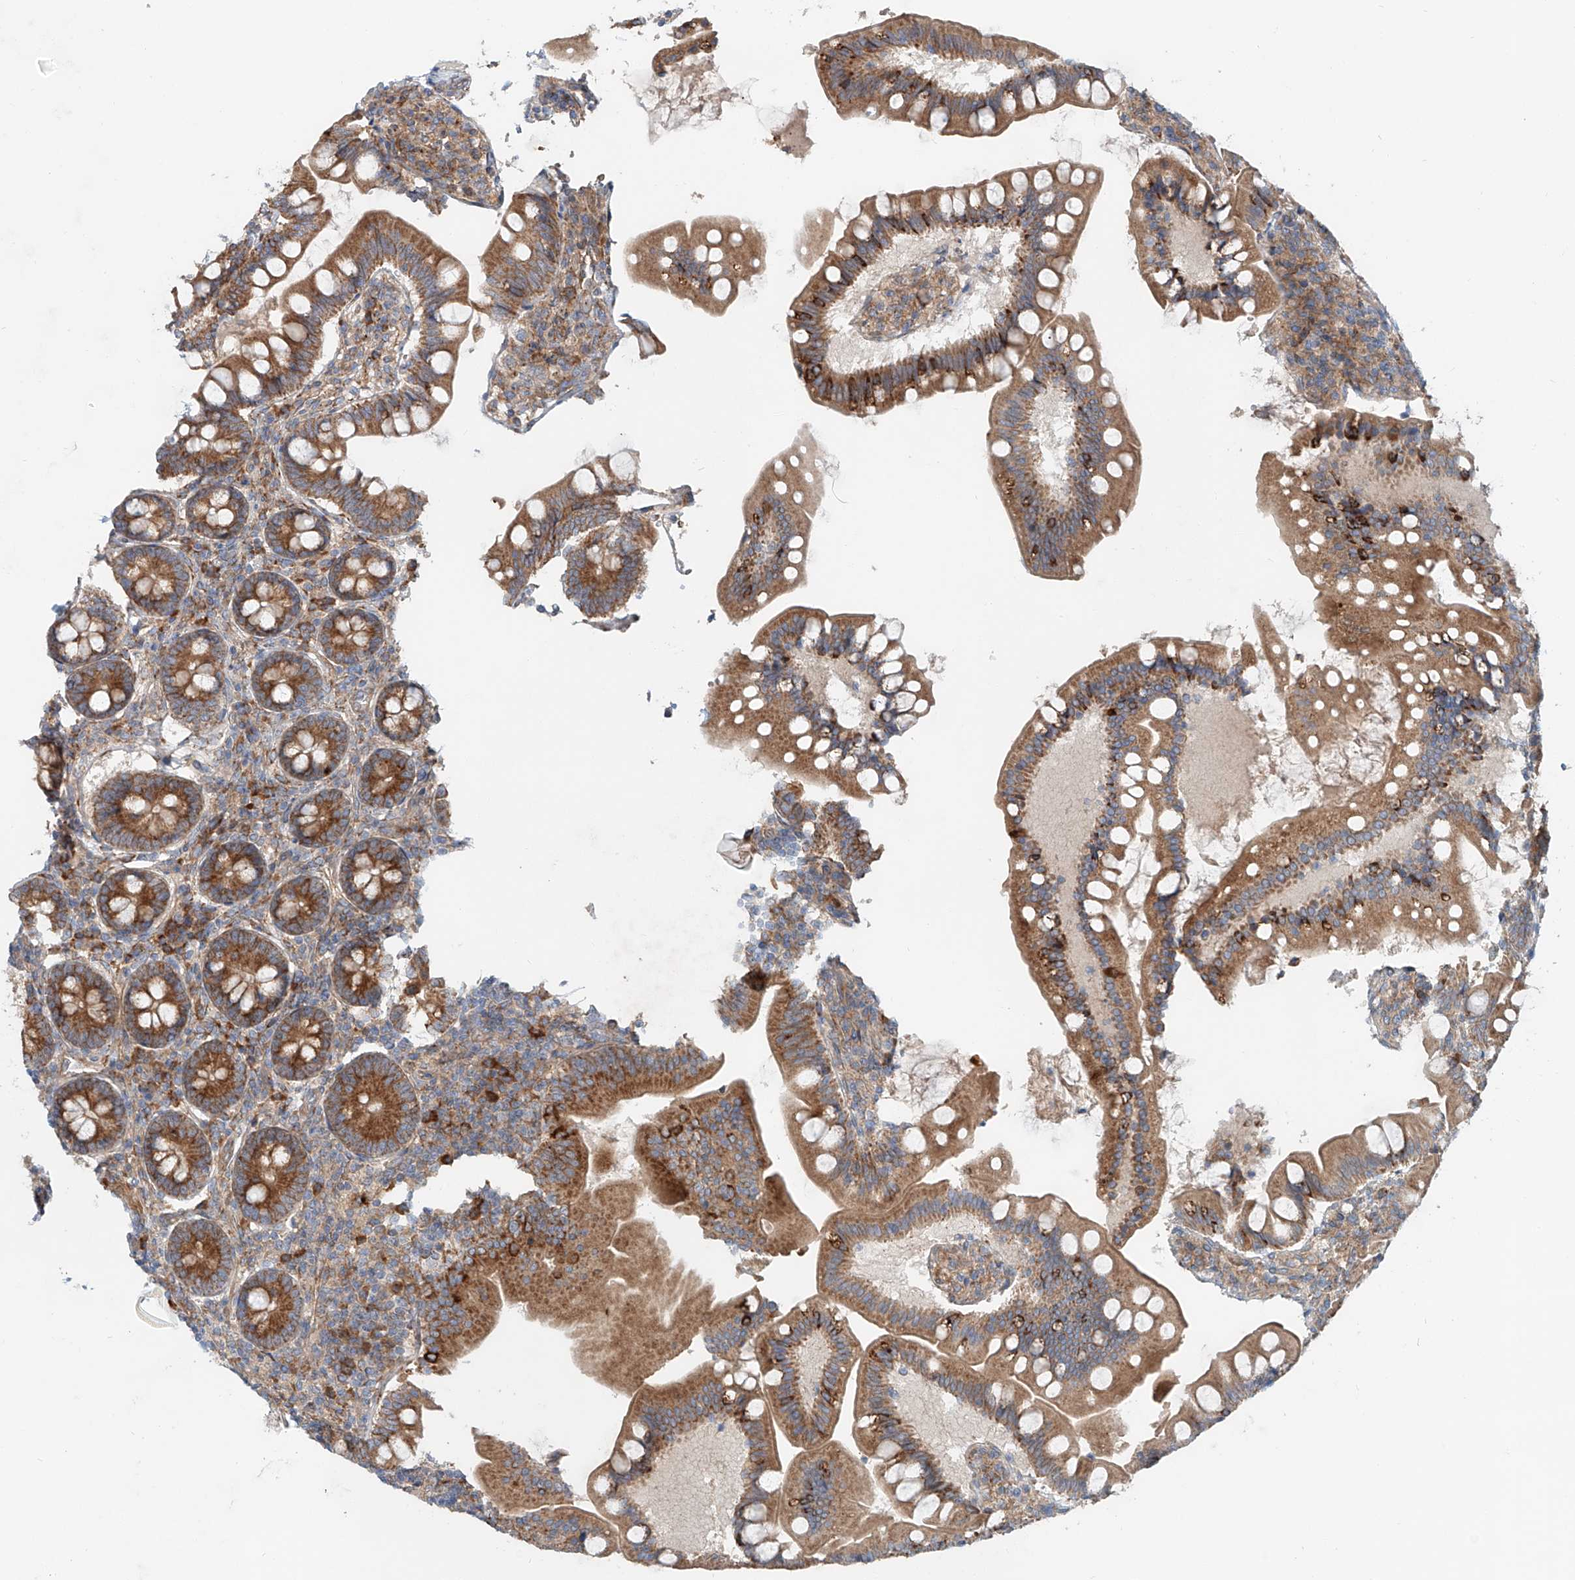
{"staining": {"intensity": "moderate", "quantity": ">75%", "location": "cytoplasmic/membranous"}, "tissue": "small intestine", "cell_type": "Glandular cells", "image_type": "normal", "snomed": [{"axis": "morphology", "description": "Normal tissue, NOS"}, {"axis": "topography", "description": "Small intestine"}], "caption": "Small intestine stained with a brown dye shows moderate cytoplasmic/membranous positive positivity in approximately >75% of glandular cells.", "gene": "SNAP29", "patient": {"sex": "male", "age": 7}}